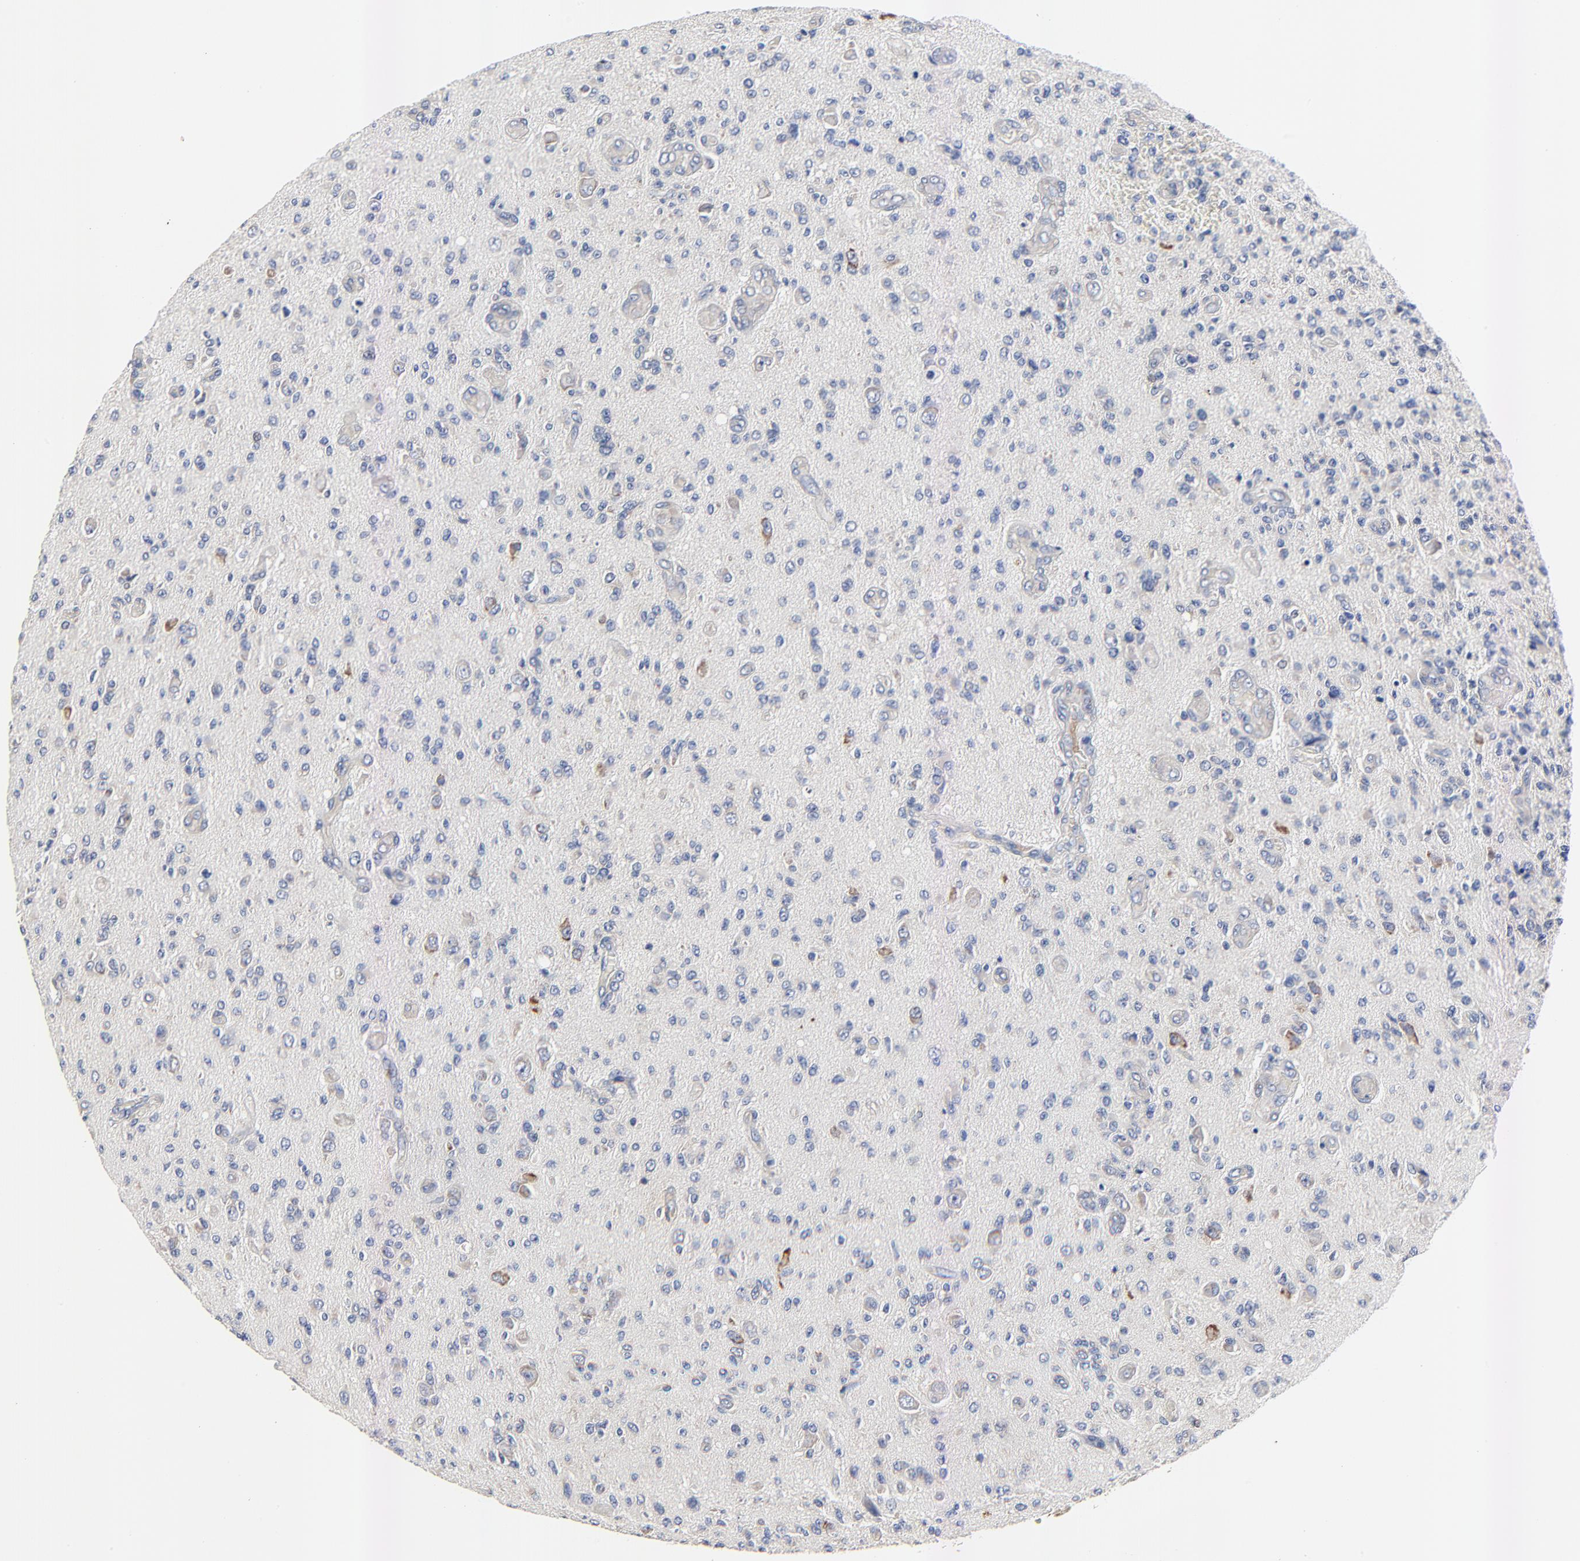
{"staining": {"intensity": "weak", "quantity": "<25%", "location": "cytoplasmic/membranous"}, "tissue": "glioma", "cell_type": "Tumor cells", "image_type": "cancer", "snomed": [{"axis": "morphology", "description": "Glioma, malignant, High grade"}, {"axis": "topography", "description": "Brain"}], "caption": "Photomicrograph shows no protein positivity in tumor cells of high-grade glioma (malignant) tissue.", "gene": "VAV2", "patient": {"sex": "male", "age": 36}}